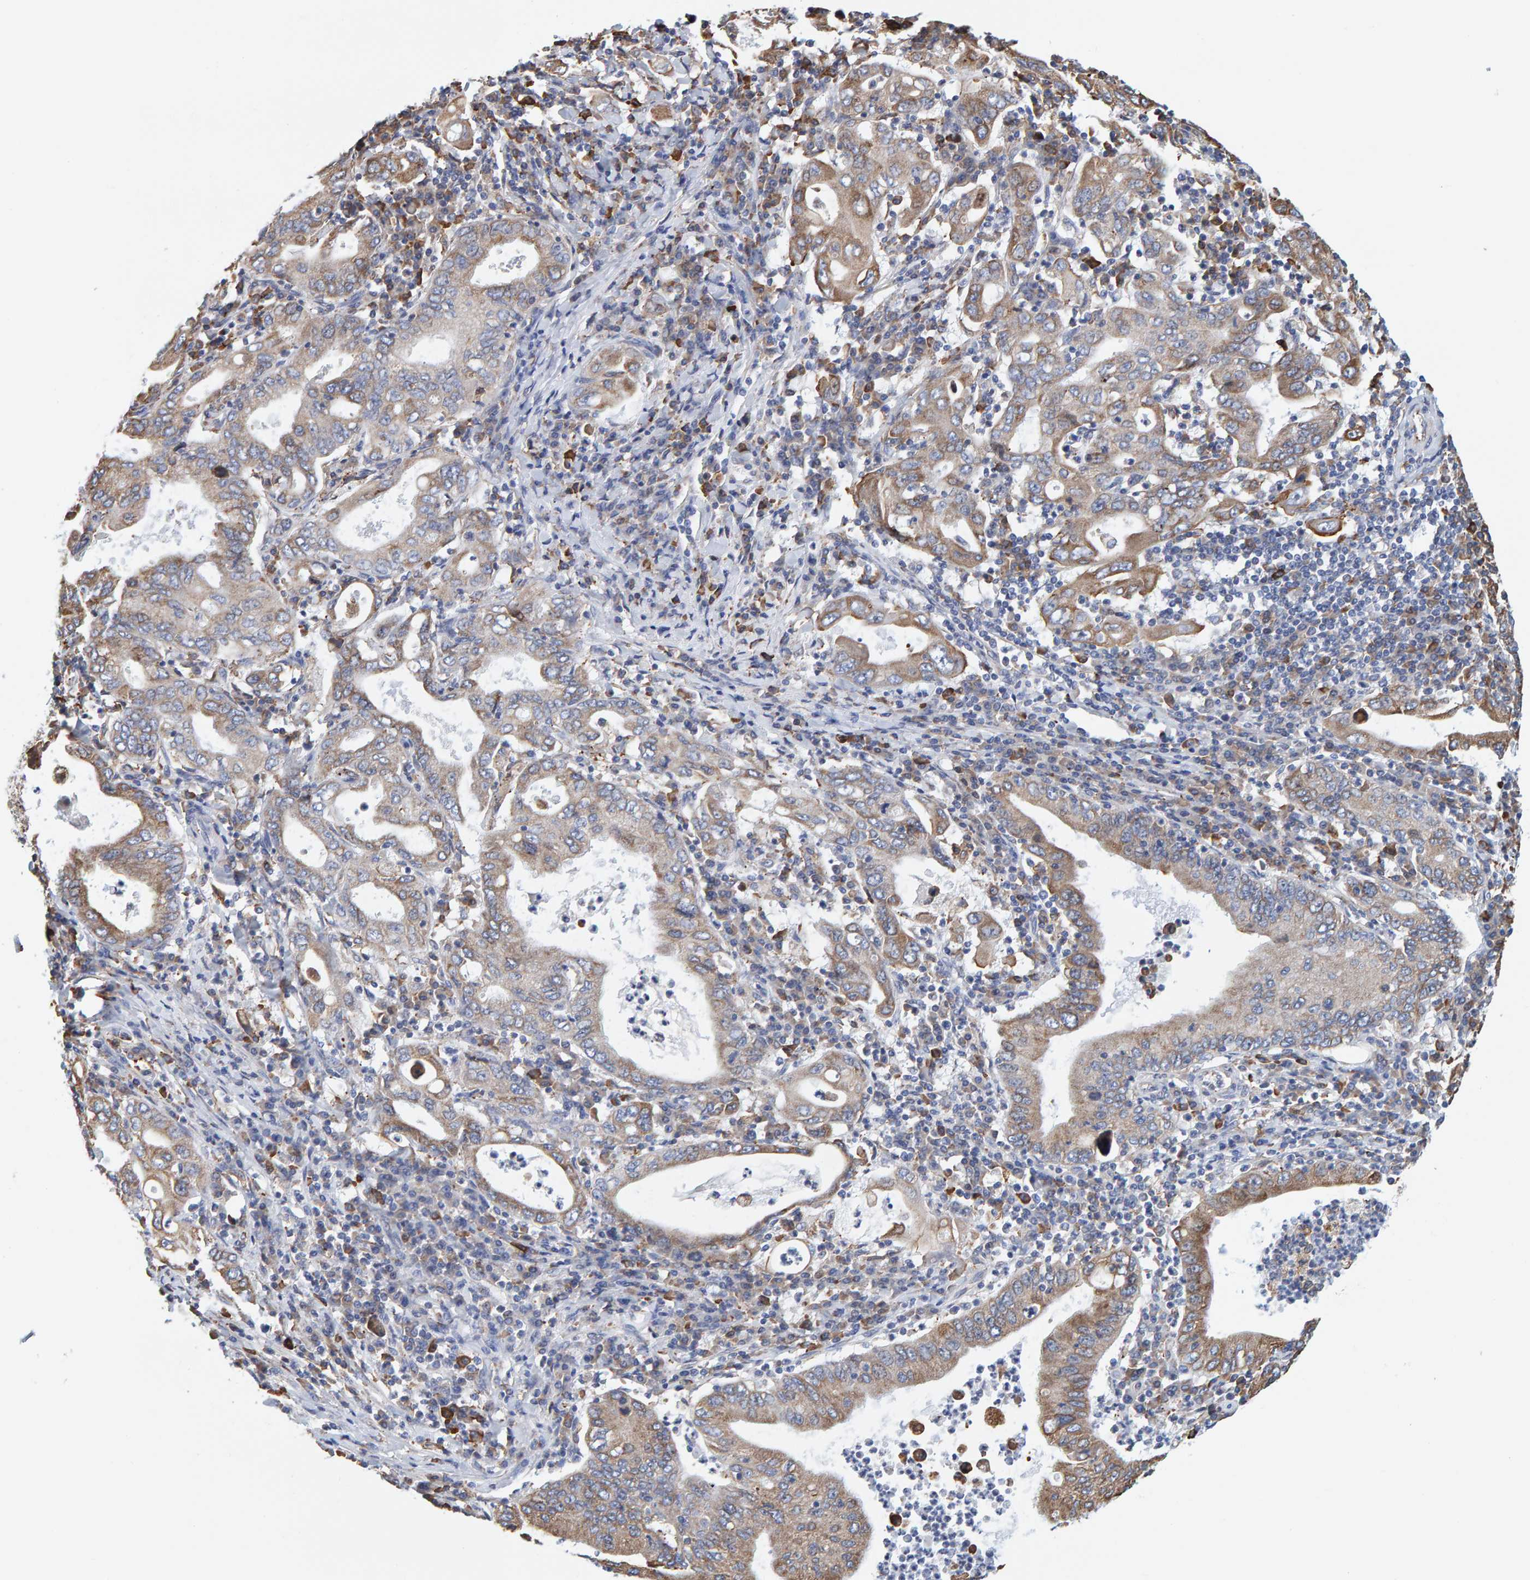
{"staining": {"intensity": "moderate", "quantity": ">75%", "location": "cytoplasmic/membranous"}, "tissue": "stomach cancer", "cell_type": "Tumor cells", "image_type": "cancer", "snomed": [{"axis": "morphology", "description": "Normal tissue, NOS"}, {"axis": "morphology", "description": "Adenocarcinoma, NOS"}, {"axis": "topography", "description": "Esophagus"}, {"axis": "topography", "description": "Stomach, upper"}, {"axis": "topography", "description": "Peripheral nerve tissue"}], "caption": "About >75% of tumor cells in adenocarcinoma (stomach) exhibit moderate cytoplasmic/membranous protein expression as visualized by brown immunohistochemical staining.", "gene": "SGPL1", "patient": {"sex": "male", "age": 62}}